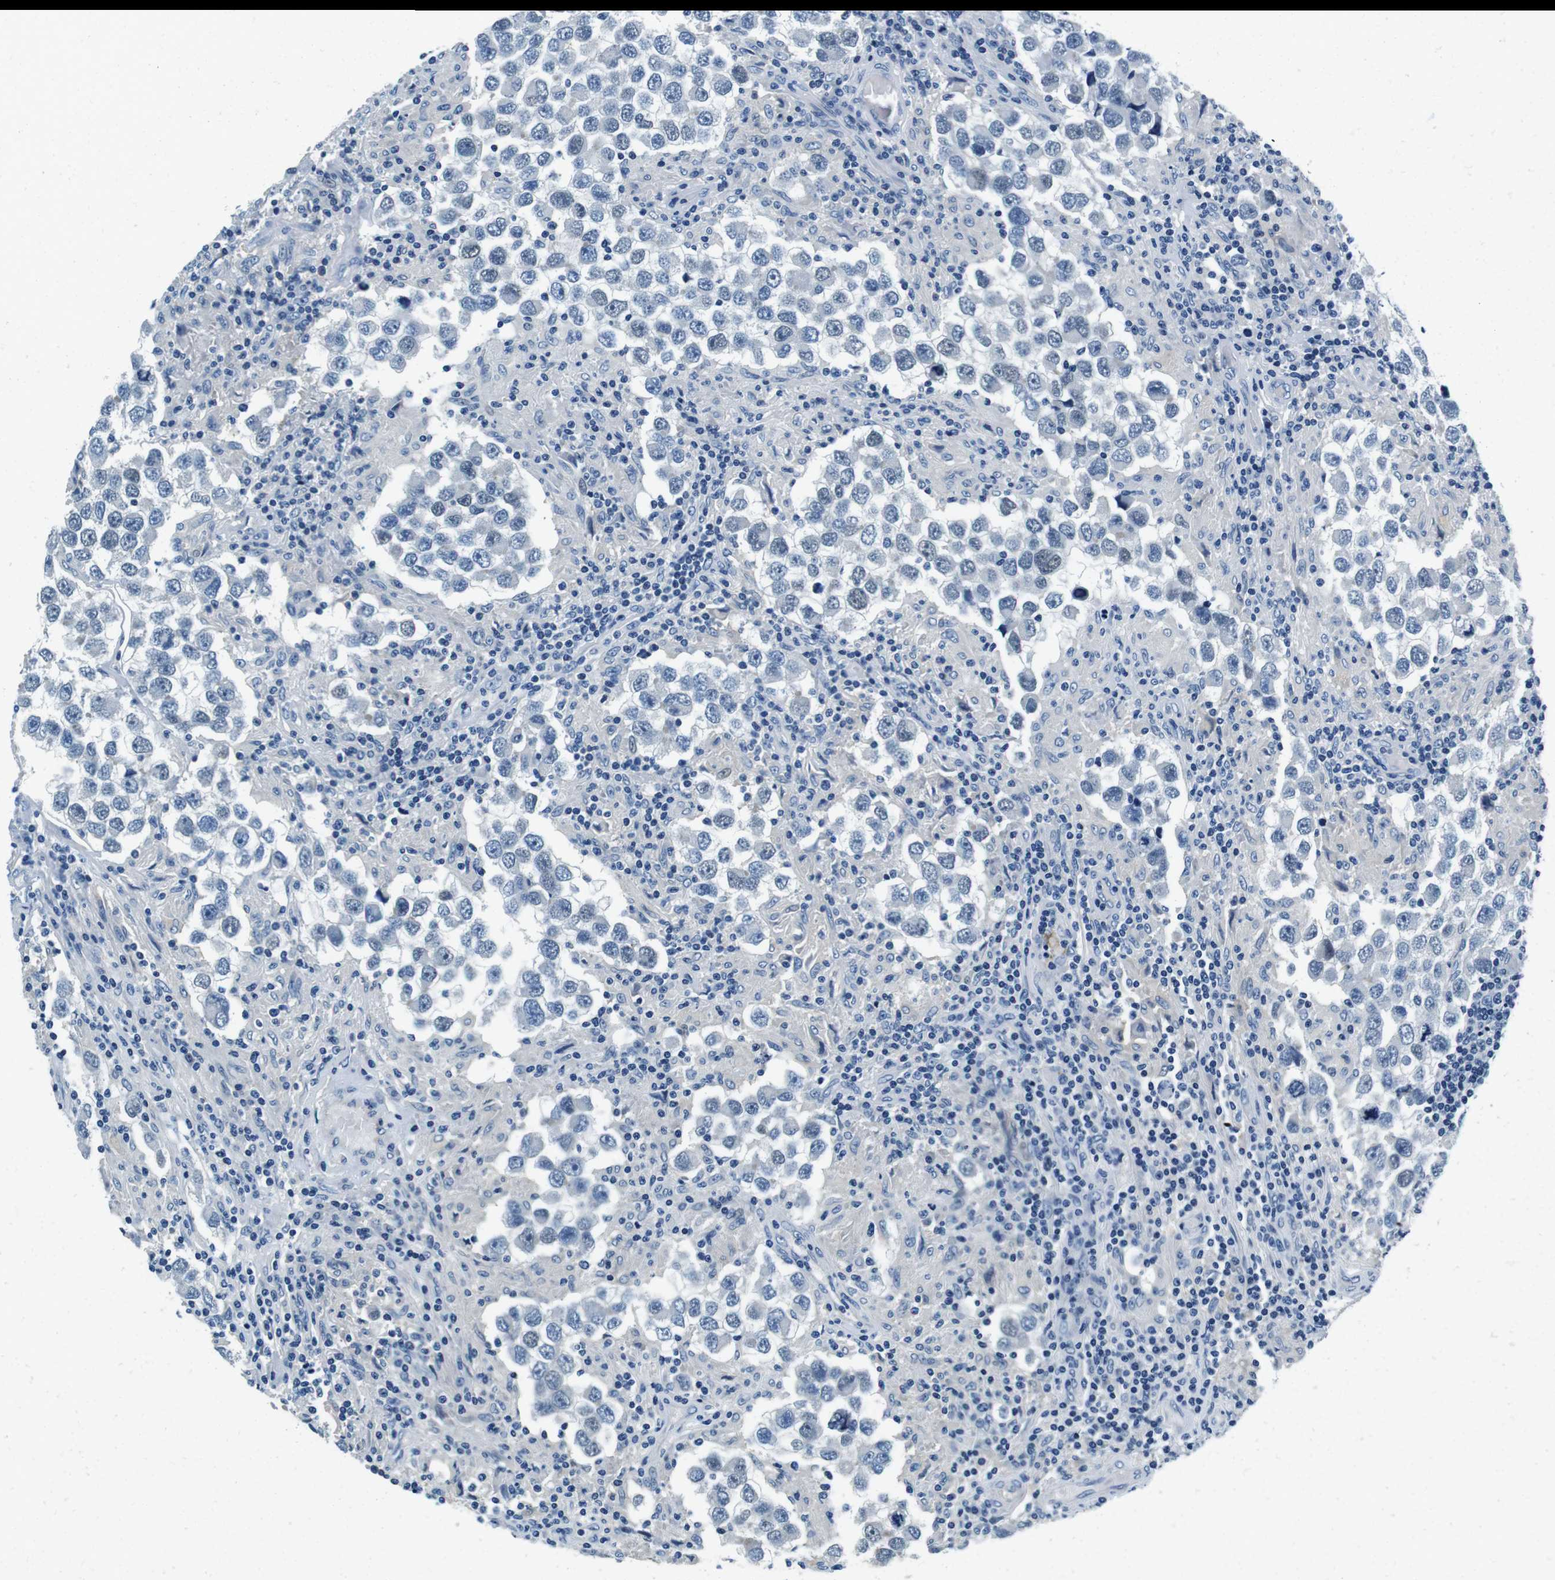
{"staining": {"intensity": "negative", "quantity": "none", "location": "none"}, "tissue": "testis cancer", "cell_type": "Tumor cells", "image_type": "cancer", "snomed": [{"axis": "morphology", "description": "Carcinoma, Embryonal, NOS"}, {"axis": "topography", "description": "Testis"}], "caption": "A photomicrograph of embryonal carcinoma (testis) stained for a protein exhibits no brown staining in tumor cells.", "gene": "KCNJ5", "patient": {"sex": "male", "age": 21}}